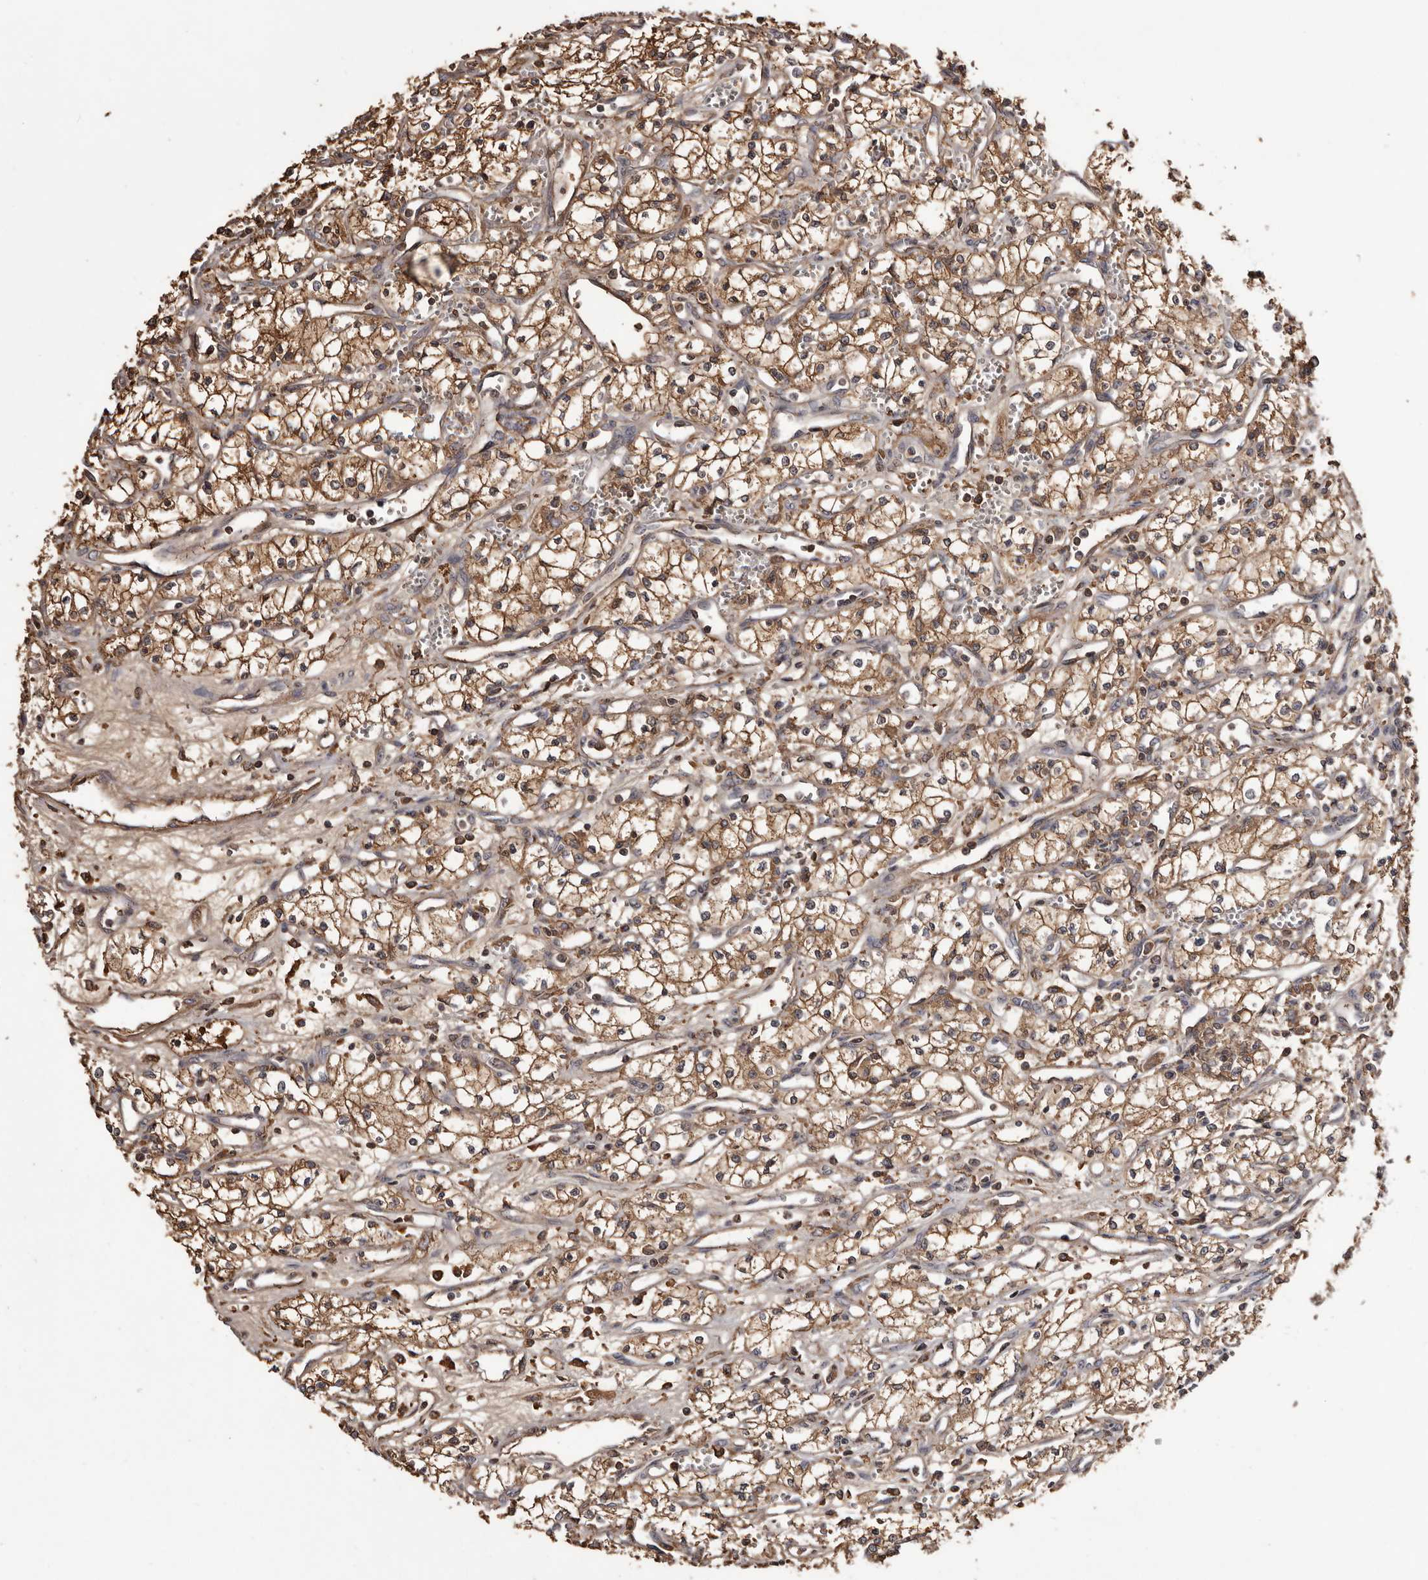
{"staining": {"intensity": "moderate", "quantity": ">75%", "location": "cytoplasmic/membranous"}, "tissue": "renal cancer", "cell_type": "Tumor cells", "image_type": "cancer", "snomed": [{"axis": "morphology", "description": "Adenocarcinoma, NOS"}, {"axis": "topography", "description": "Kidney"}], "caption": "Brown immunohistochemical staining in human renal cancer reveals moderate cytoplasmic/membranous staining in approximately >75% of tumor cells. (DAB = brown stain, brightfield microscopy at high magnification).", "gene": "CYP1B1", "patient": {"sex": "male", "age": 59}}